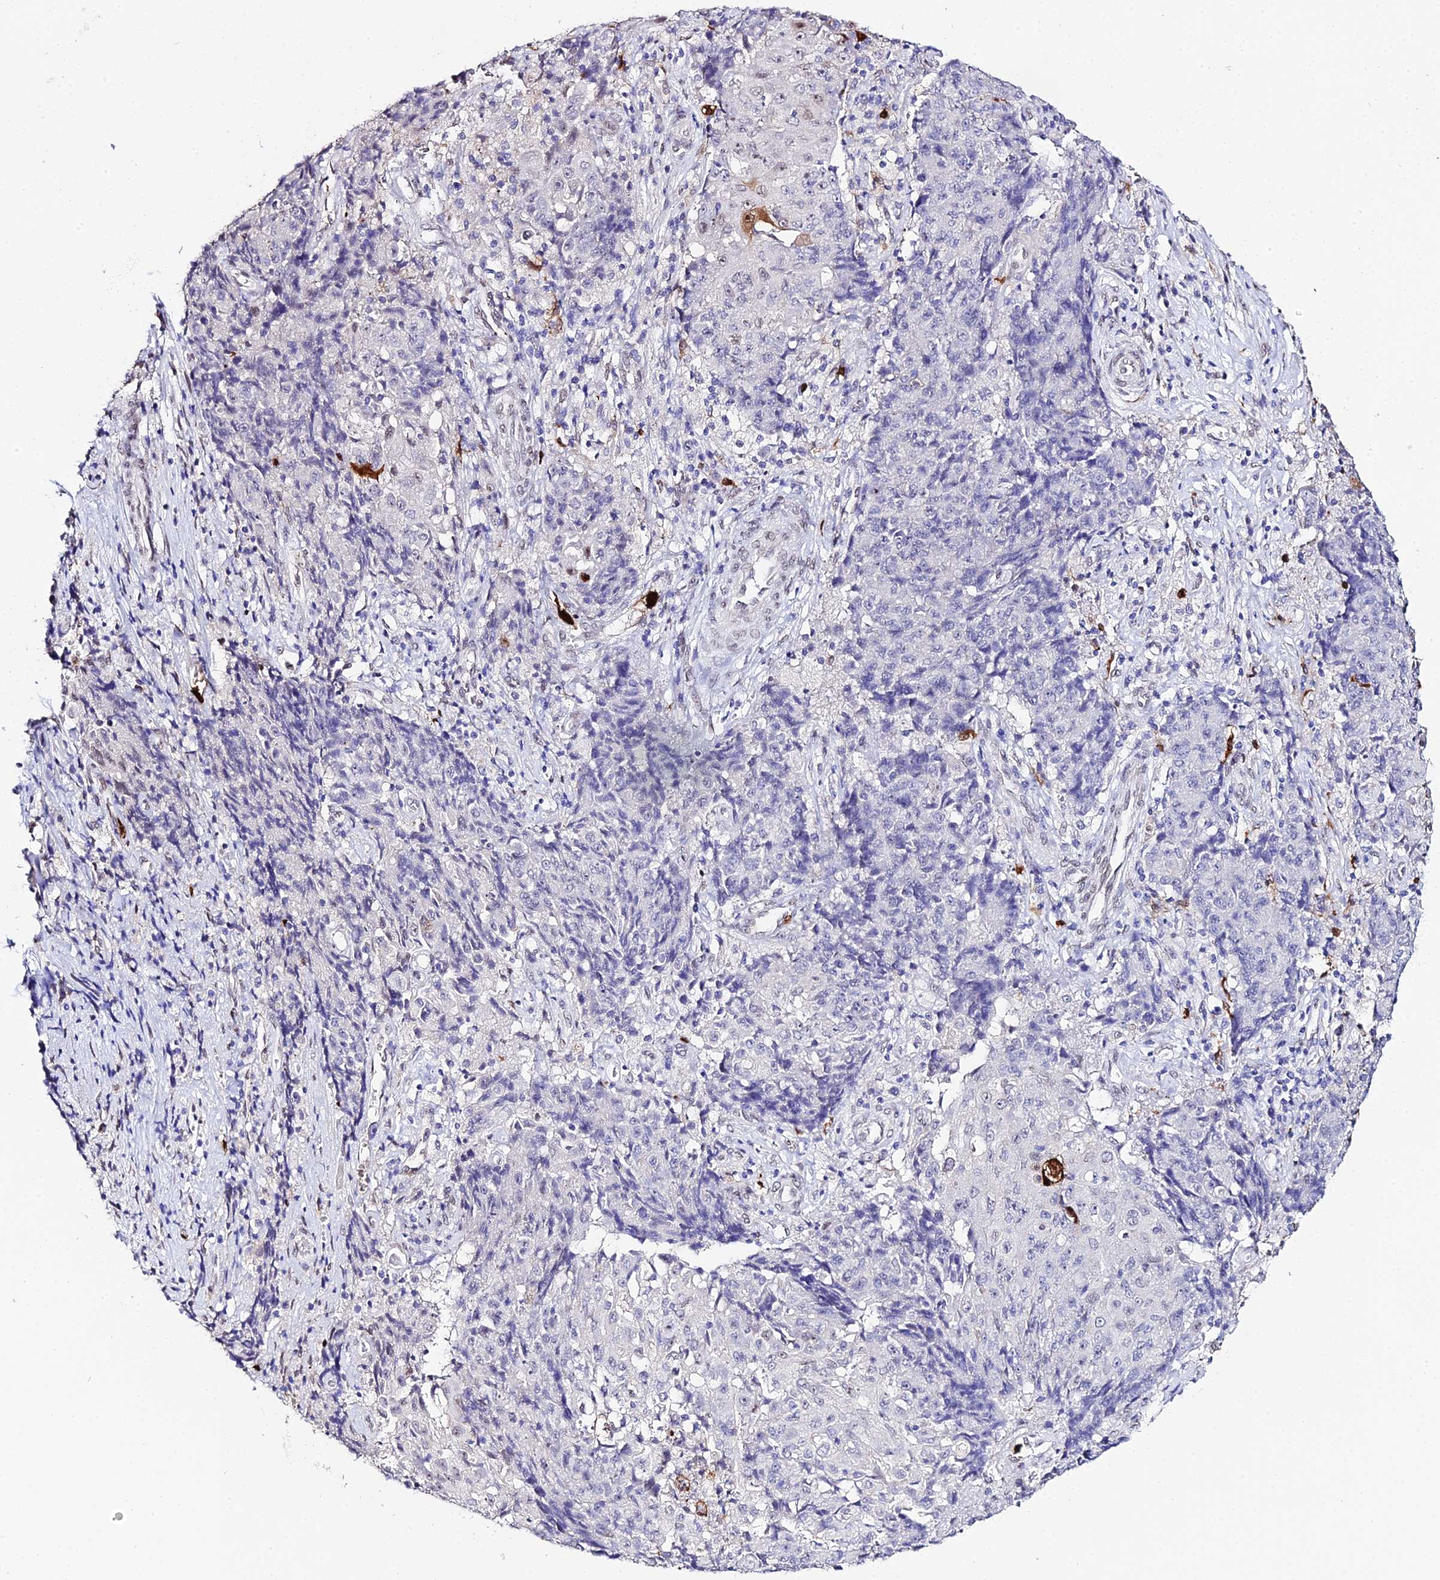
{"staining": {"intensity": "negative", "quantity": "none", "location": "none"}, "tissue": "ovarian cancer", "cell_type": "Tumor cells", "image_type": "cancer", "snomed": [{"axis": "morphology", "description": "Carcinoma, endometroid"}, {"axis": "topography", "description": "Ovary"}], "caption": "High magnification brightfield microscopy of ovarian cancer (endometroid carcinoma) stained with DAB (brown) and counterstained with hematoxylin (blue): tumor cells show no significant staining. (Immunohistochemistry (ihc), brightfield microscopy, high magnification).", "gene": "MCM10", "patient": {"sex": "female", "age": 42}}